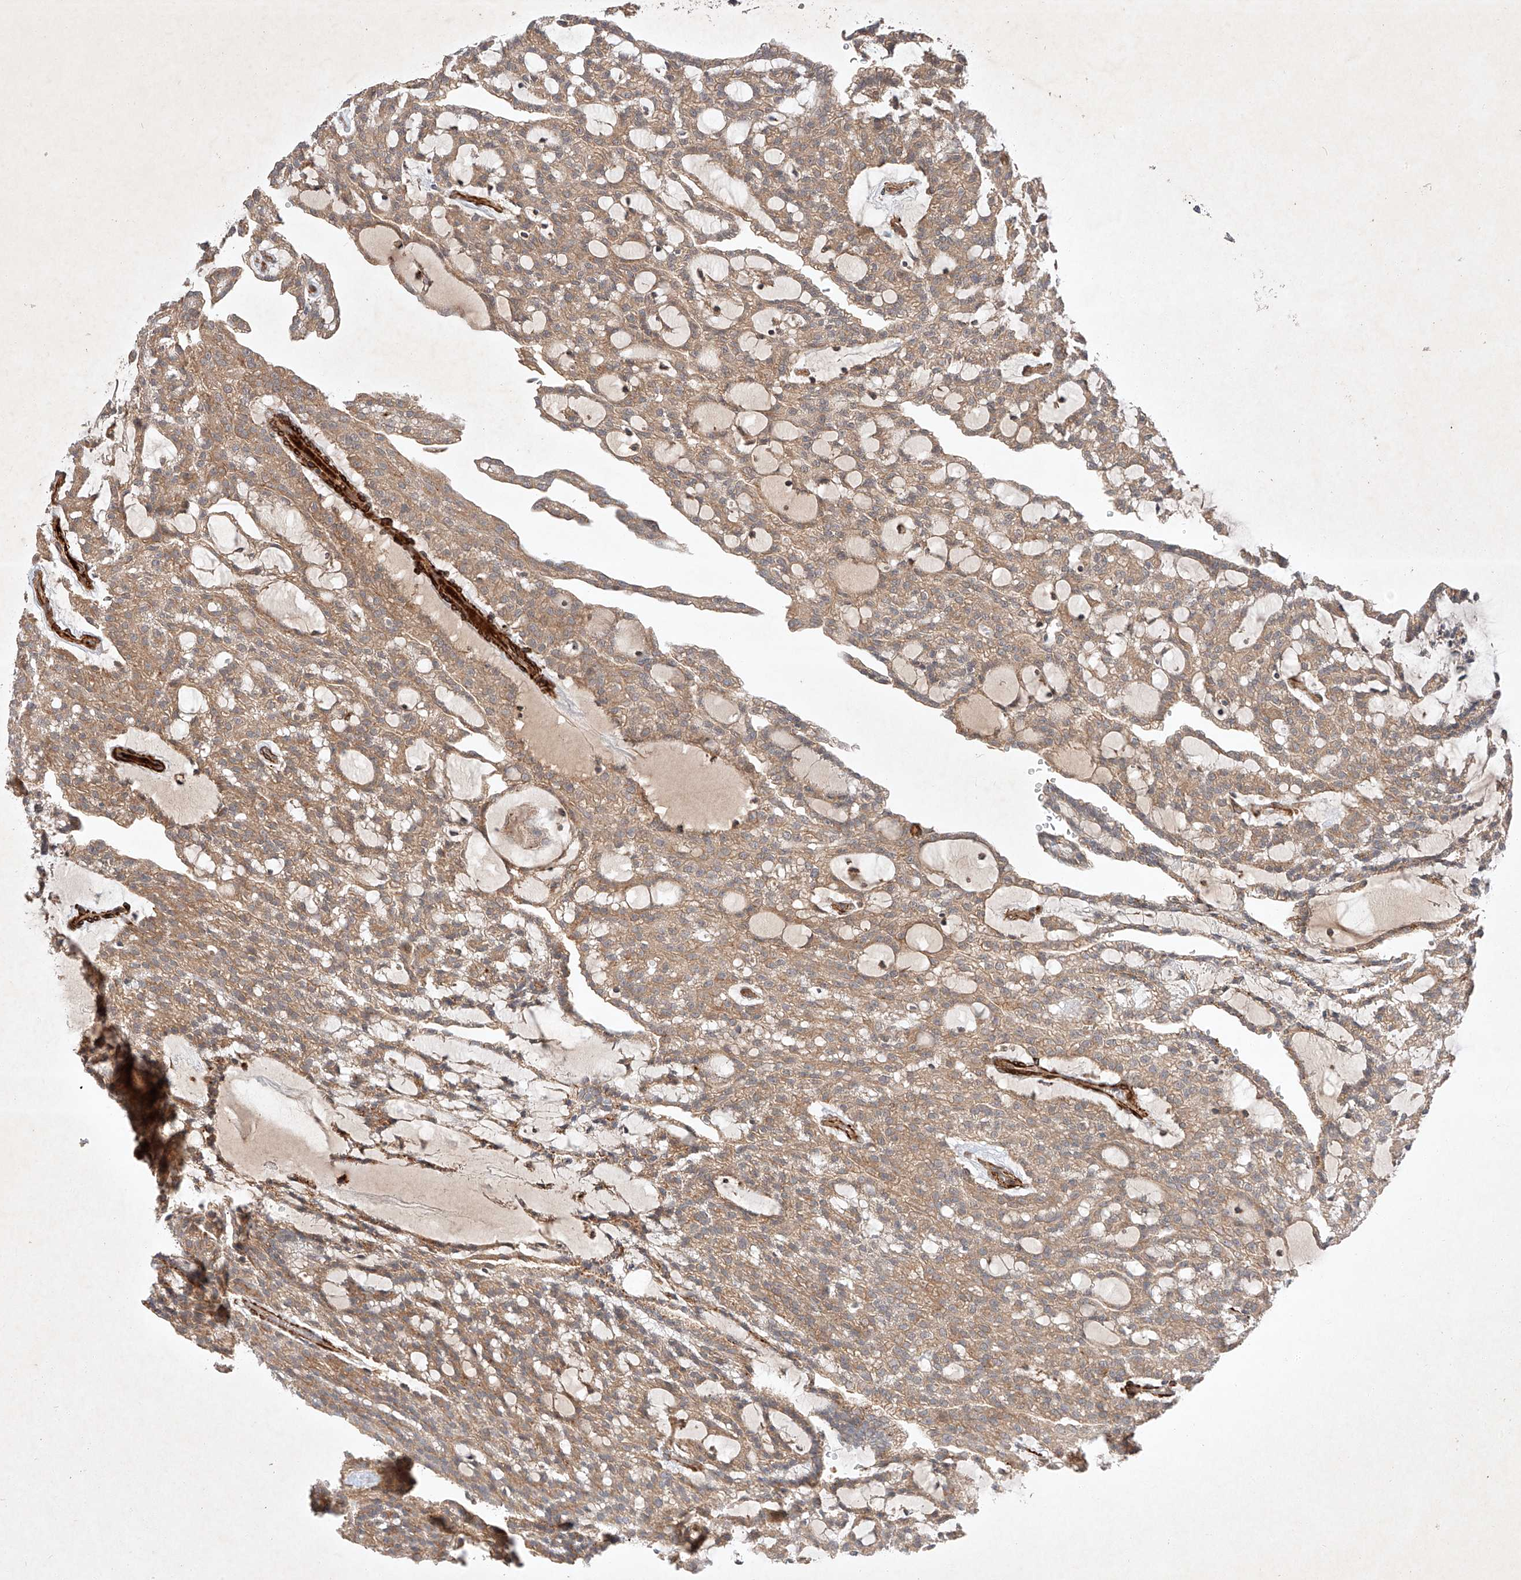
{"staining": {"intensity": "moderate", "quantity": ">75%", "location": "cytoplasmic/membranous"}, "tissue": "renal cancer", "cell_type": "Tumor cells", "image_type": "cancer", "snomed": [{"axis": "morphology", "description": "Adenocarcinoma, NOS"}, {"axis": "topography", "description": "Kidney"}], "caption": "Immunohistochemistry (IHC) staining of renal cancer (adenocarcinoma), which demonstrates medium levels of moderate cytoplasmic/membranous expression in about >75% of tumor cells indicating moderate cytoplasmic/membranous protein expression. The staining was performed using DAB (3,3'-diaminobenzidine) (brown) for protein detection and nuclei were counterstained in hematoxylin (blue).", "gene": "ARHGAP33", "patient": {"sex": "male", "age": 63}}